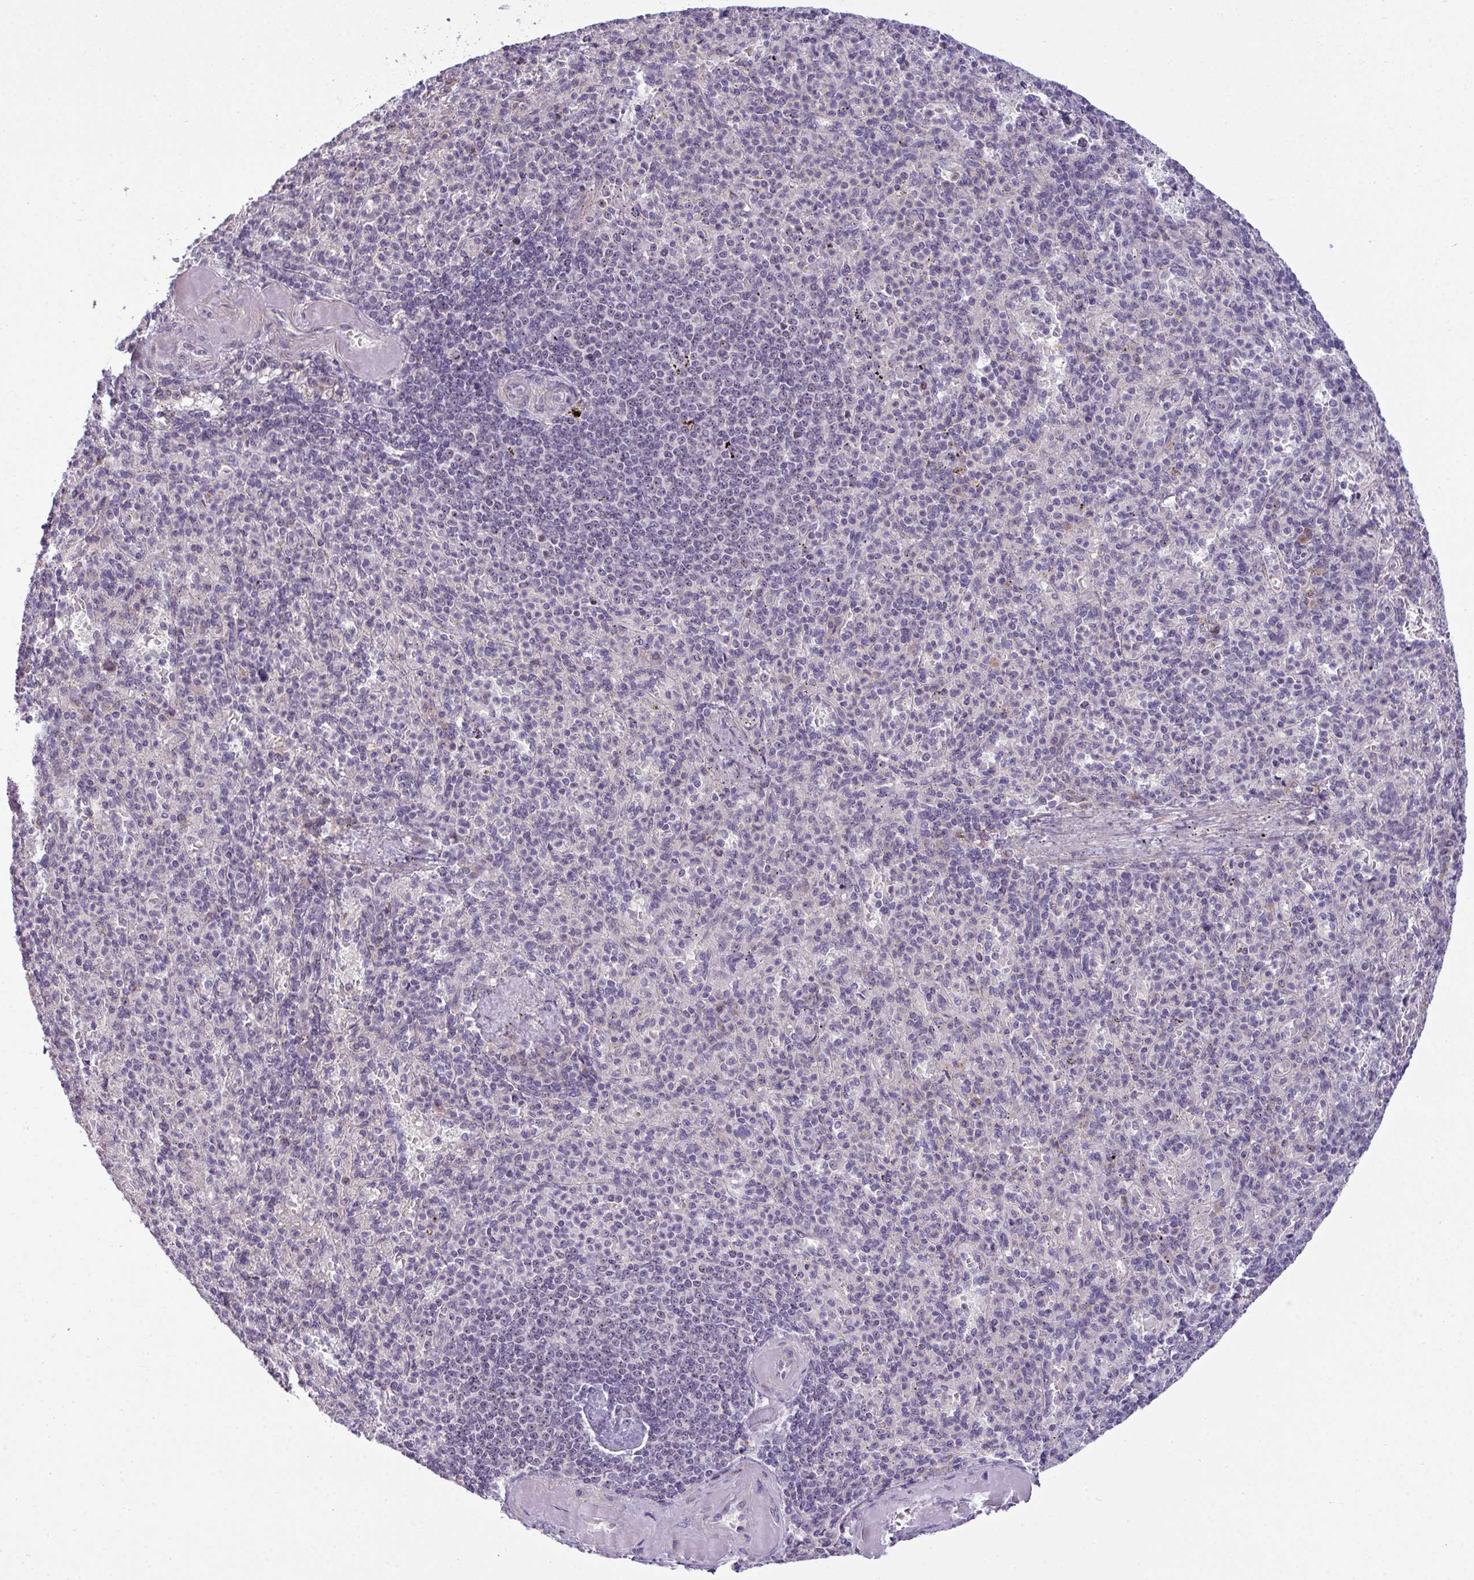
{"staining": {"intensity": "negative", "quantity": "none", "location": "none"}, "tissue": "spleen", "cell_type": "Cells in red pulp", "image_type": "normal", "snomed": [{"axis": "morphology", "description": "Normal tissue, NOS"}, {"axis": "topography", "description": "Spleen"}], "caption": "DAB (3,3'-diaminobenzidine) immunohistochemical staining of benign spleen displays no significant staining in cells in red pulp.", "gene": "NT5C1A", "patient": {"sex": "female", "age": 74}}